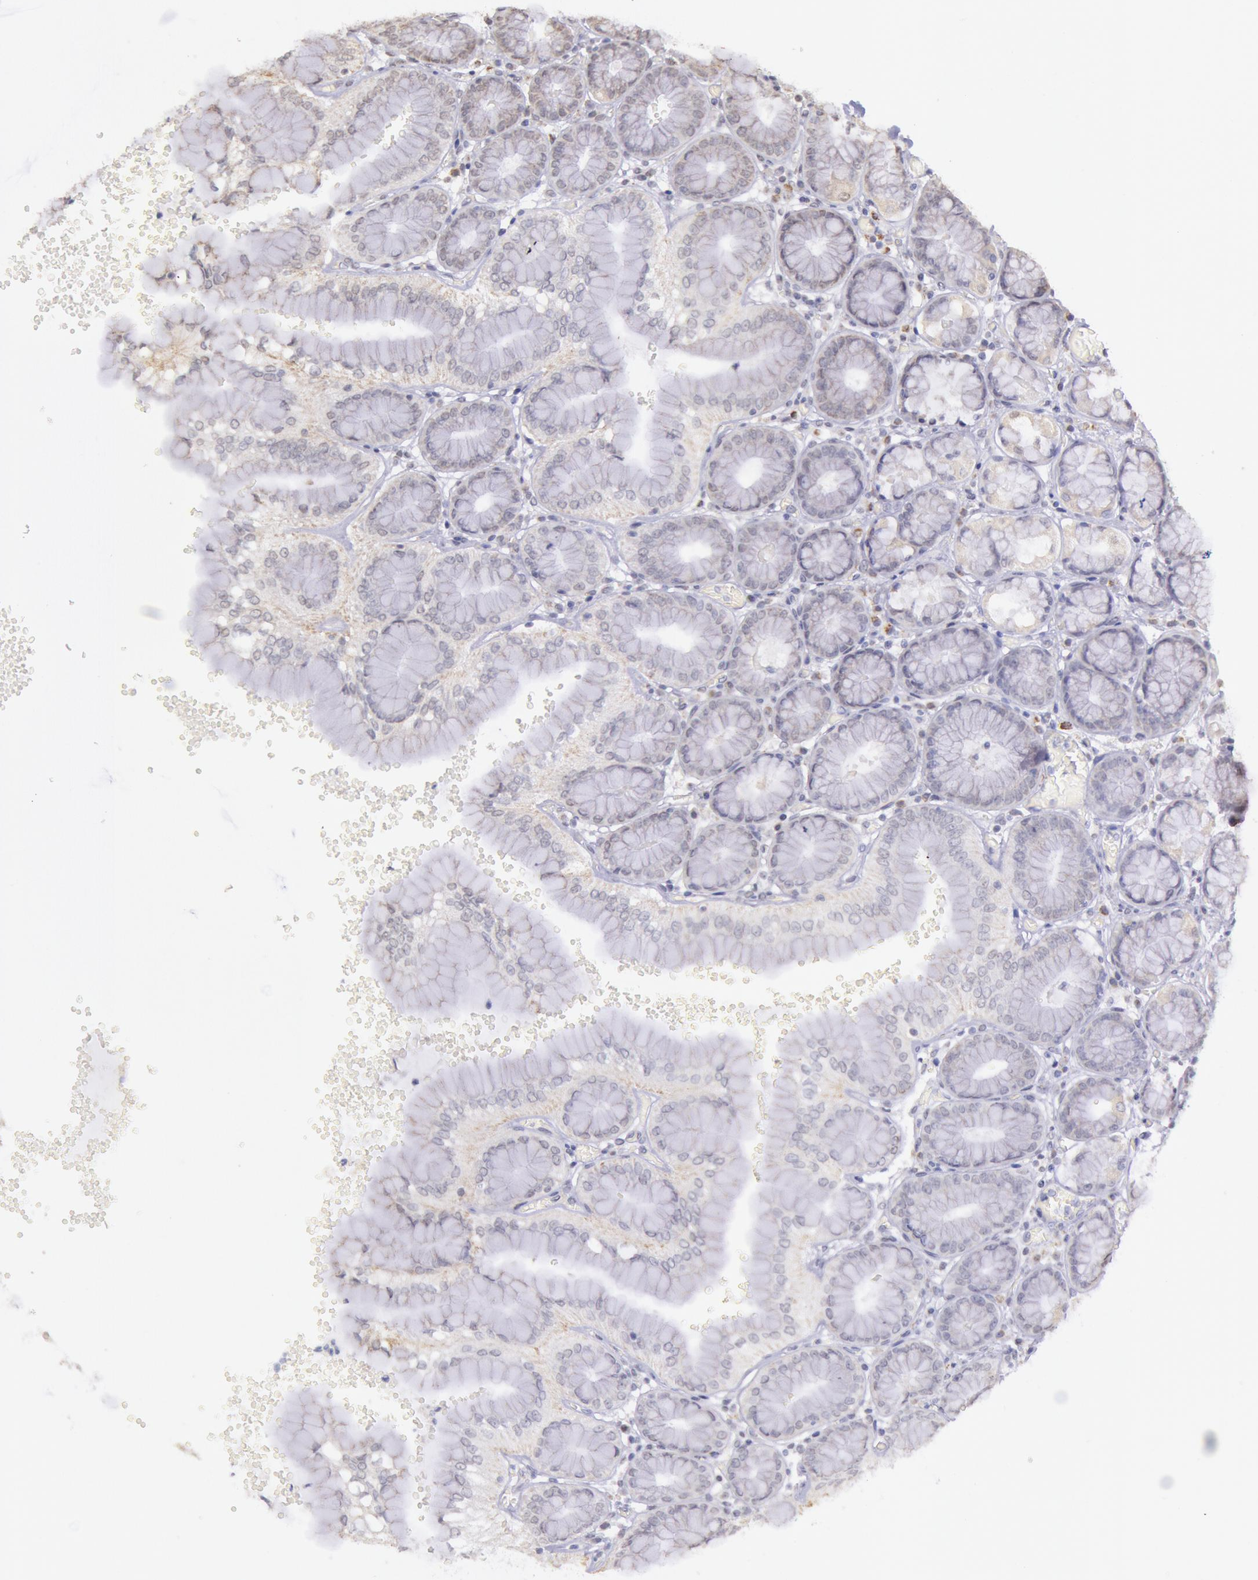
{"staining": {"intensity": "weak", "quantity": "25%-75%", "location": "cytoplasmic/membranous"}, "tissue": "stomach", "cell_type": "Glandular cells", "image_type": "normal", "snomed": [{"axis": "morphology", "description": "Normal tissue, NOS"}, {"axis": "topography", "description": "Stomach, upper"}, {"axis": "topography", "description": "Stomach"}], "caption": "Immunohistochemical staining of benign stomach displays weak cytoplasmic/membranous protein expression in about 25%-75% of glandular cells.", "gene": "FRMD6", "patient": {"sex": "male", "age": 76}}